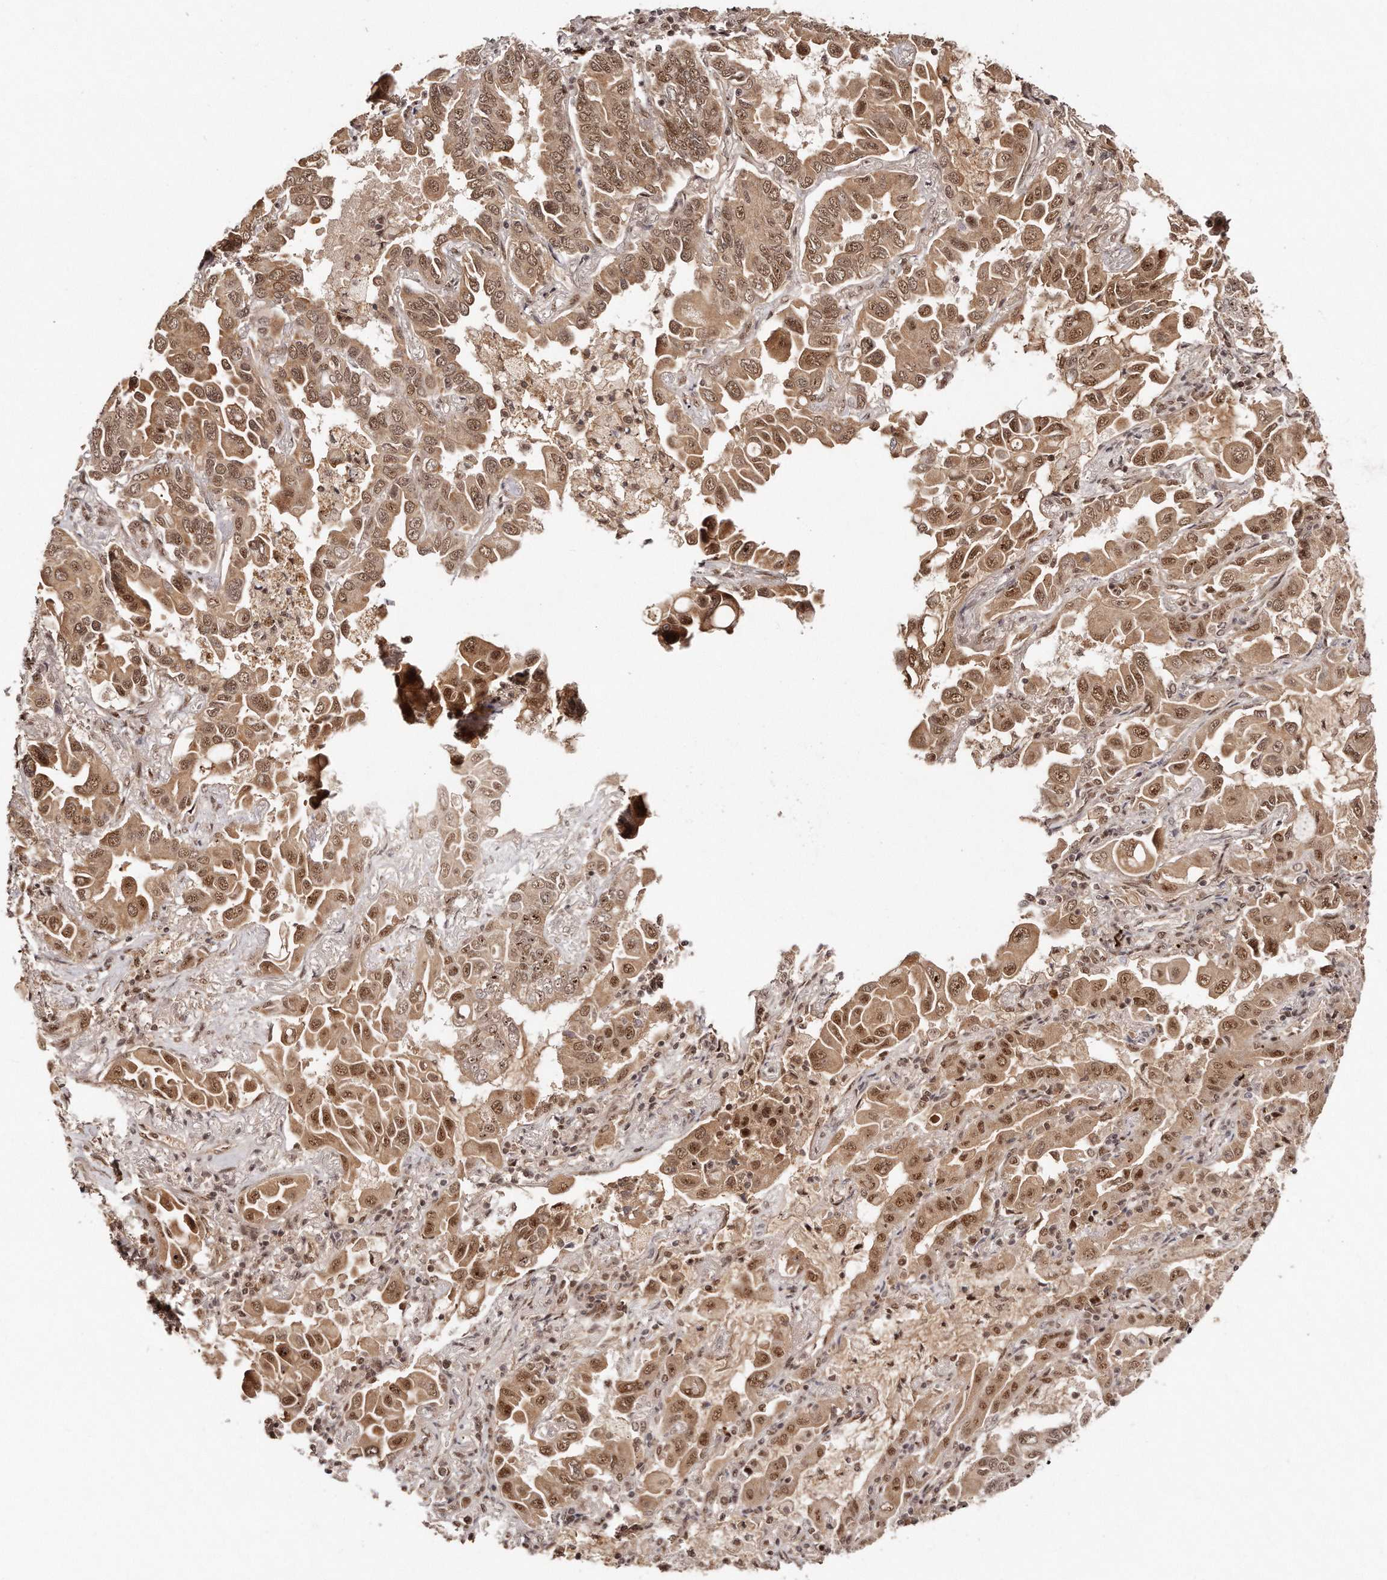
{"staining": {"intensity": "moderate", "quantity": ">75%", "location": "cytoplasmic/membranous,nuclear"}, "tissue": "lung cancer", "cell_type": "Tumor cells", "image_type": "cancer", "snomed": [{"axis": "morphology", "description": "Adenocarcinoma, NOS"}, {"axis": "topography", "description": "Lung"}], "caption": "This photomicrograph demonstrates lung cancer stained with immunohistochemistry (IHC) to label a protein in brown. The cytoplasmic/membranous and nuclear of tumor cells show moderate positivity for the protein. Nuclei are counter-stained blue.", "gene": "SOX4", "patient": {"sex": "male", "age": 64}}